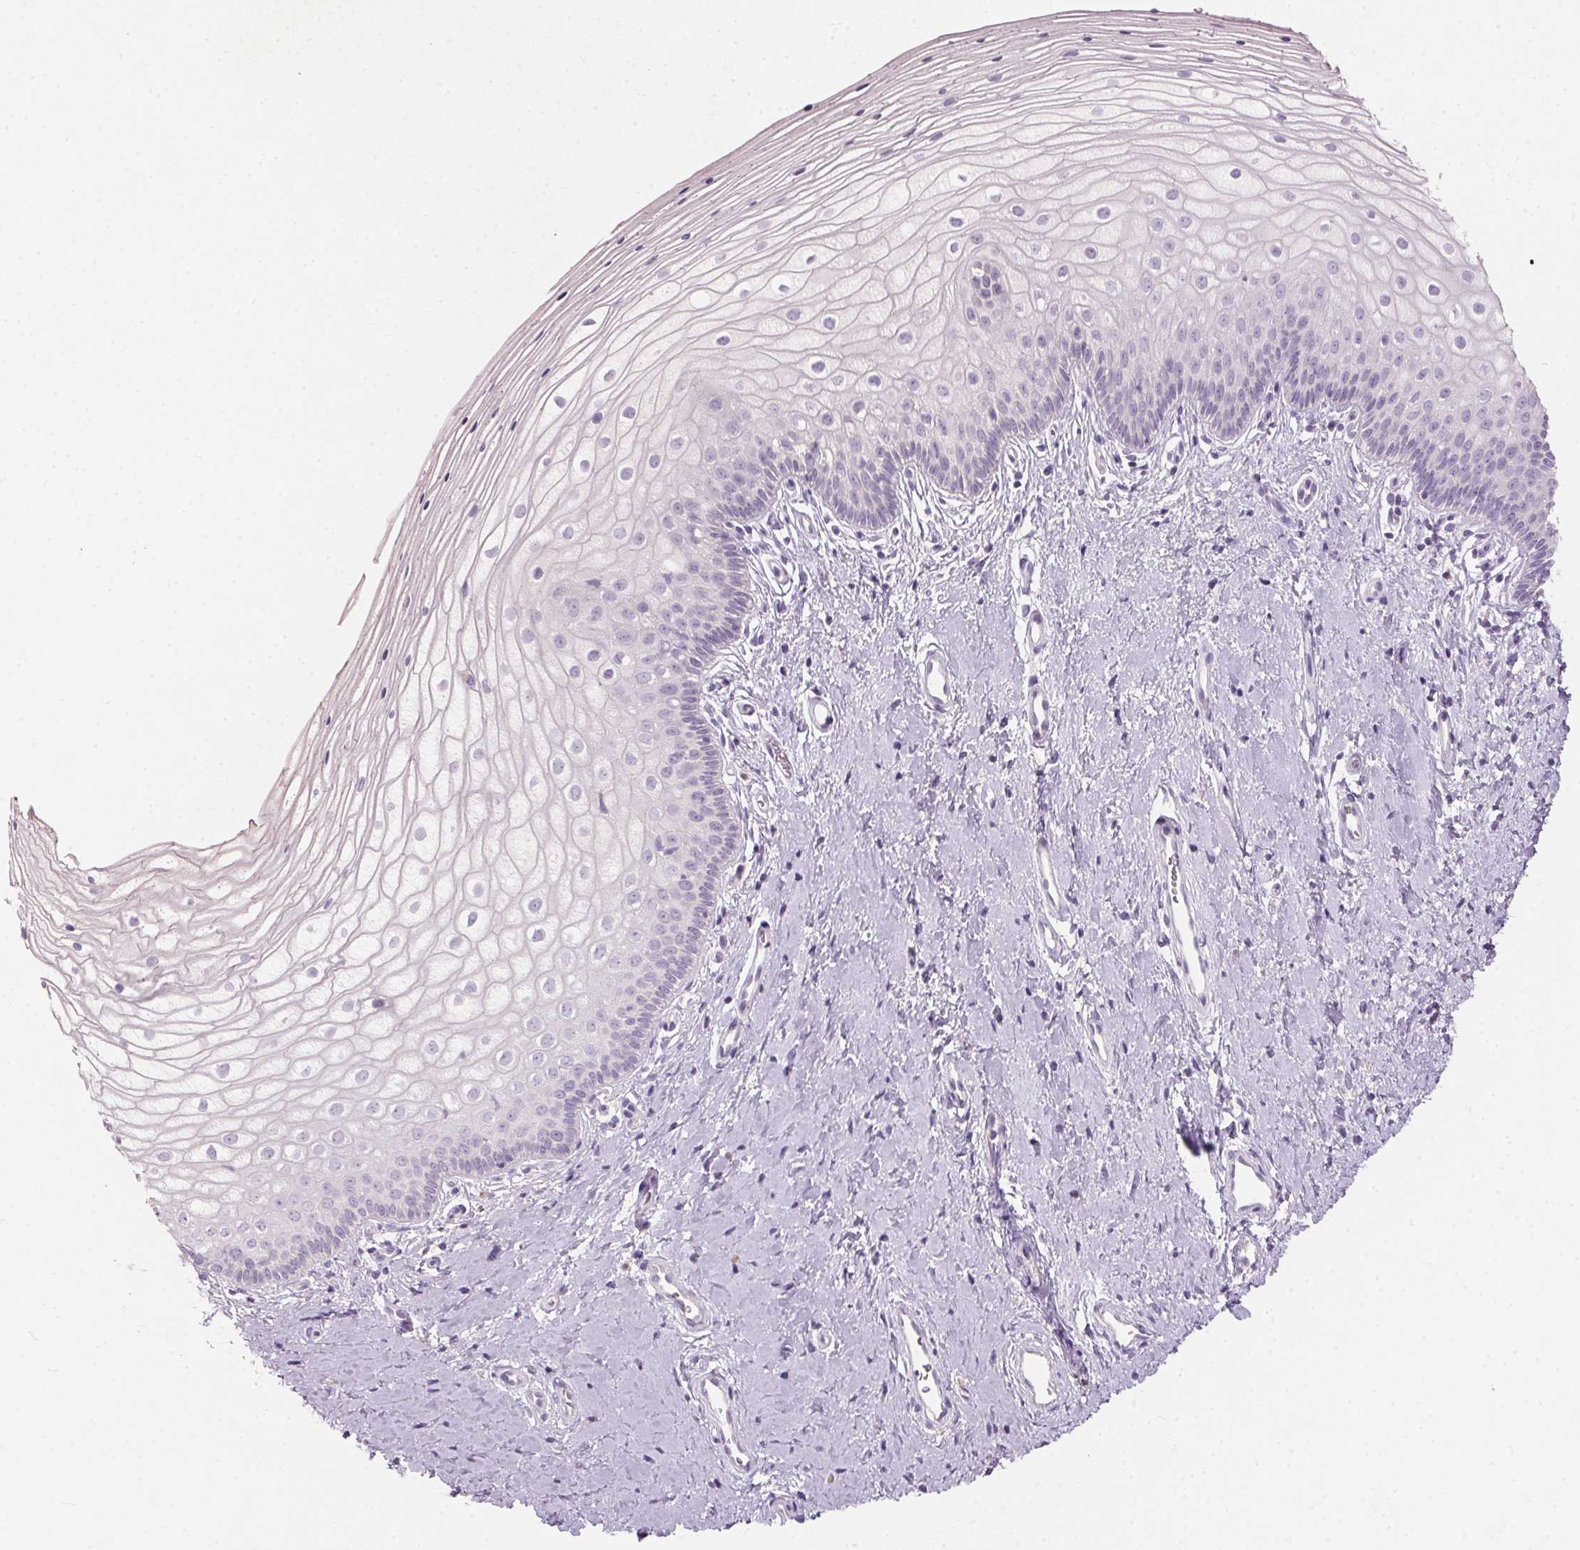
{"staining": {"intensity": "negative", "quantity": "none", "location": "none"}, "tissue": "vagina", "cell_type": "Squamous epithelial cells", "image_type": "normal", "snomed": [{"axis": "morphology", "description": "Normal tissue, NOS"}, {"axis": "topography", "description": "Vagina"}], "caption": "This is an immunohistochemistry micrograph of benign vagina. There is no positivity in squamous epithelial cells.", "gene": "HSD17B1", "patient": {"sex": "female", "age": 39}}